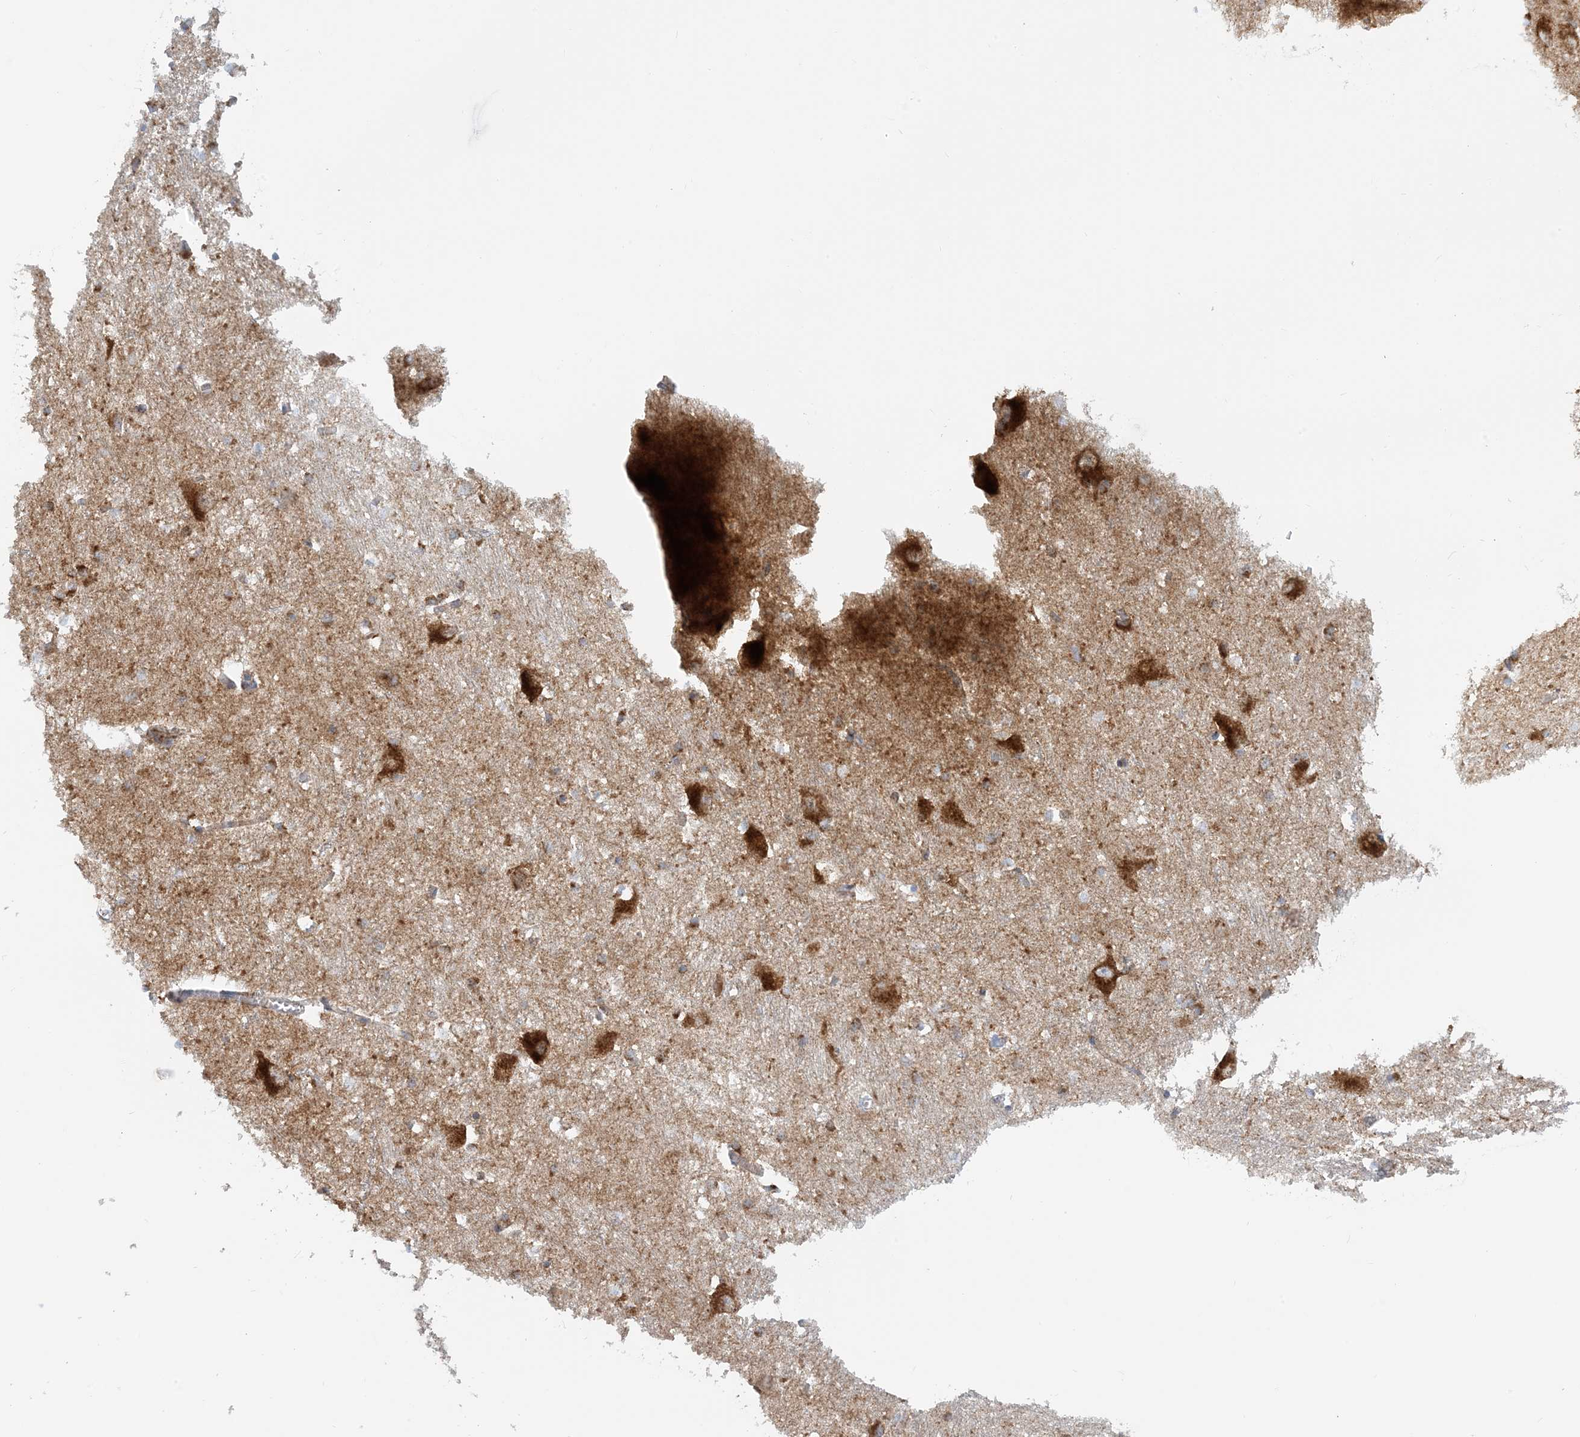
{"staining": {"intensity": "moderate", "quantity": "<25%", "location": "cytoplasmic/membranous"}, "tissue": "caudate", "cell_type": "Glial cells", "image_type": "normal", "snomed": [{"axis": "morphology", "description": "Normal tissue, NOS"}, {"axis": "topography", "description": "Lateral ventricle wall"}], "caption": "Immunohistochemistry (IHC) image of normal caudate: human caudate stained using immunohistochemistry (IHC) demonstrates low levels of moderate protein expression localized specifically in the cytoplasmic/membranous of glial cells, appearing as a cytoplasmic/membranous brown color.", "gene": "COA3", "patient": {"sex": "male", "age": 37}}